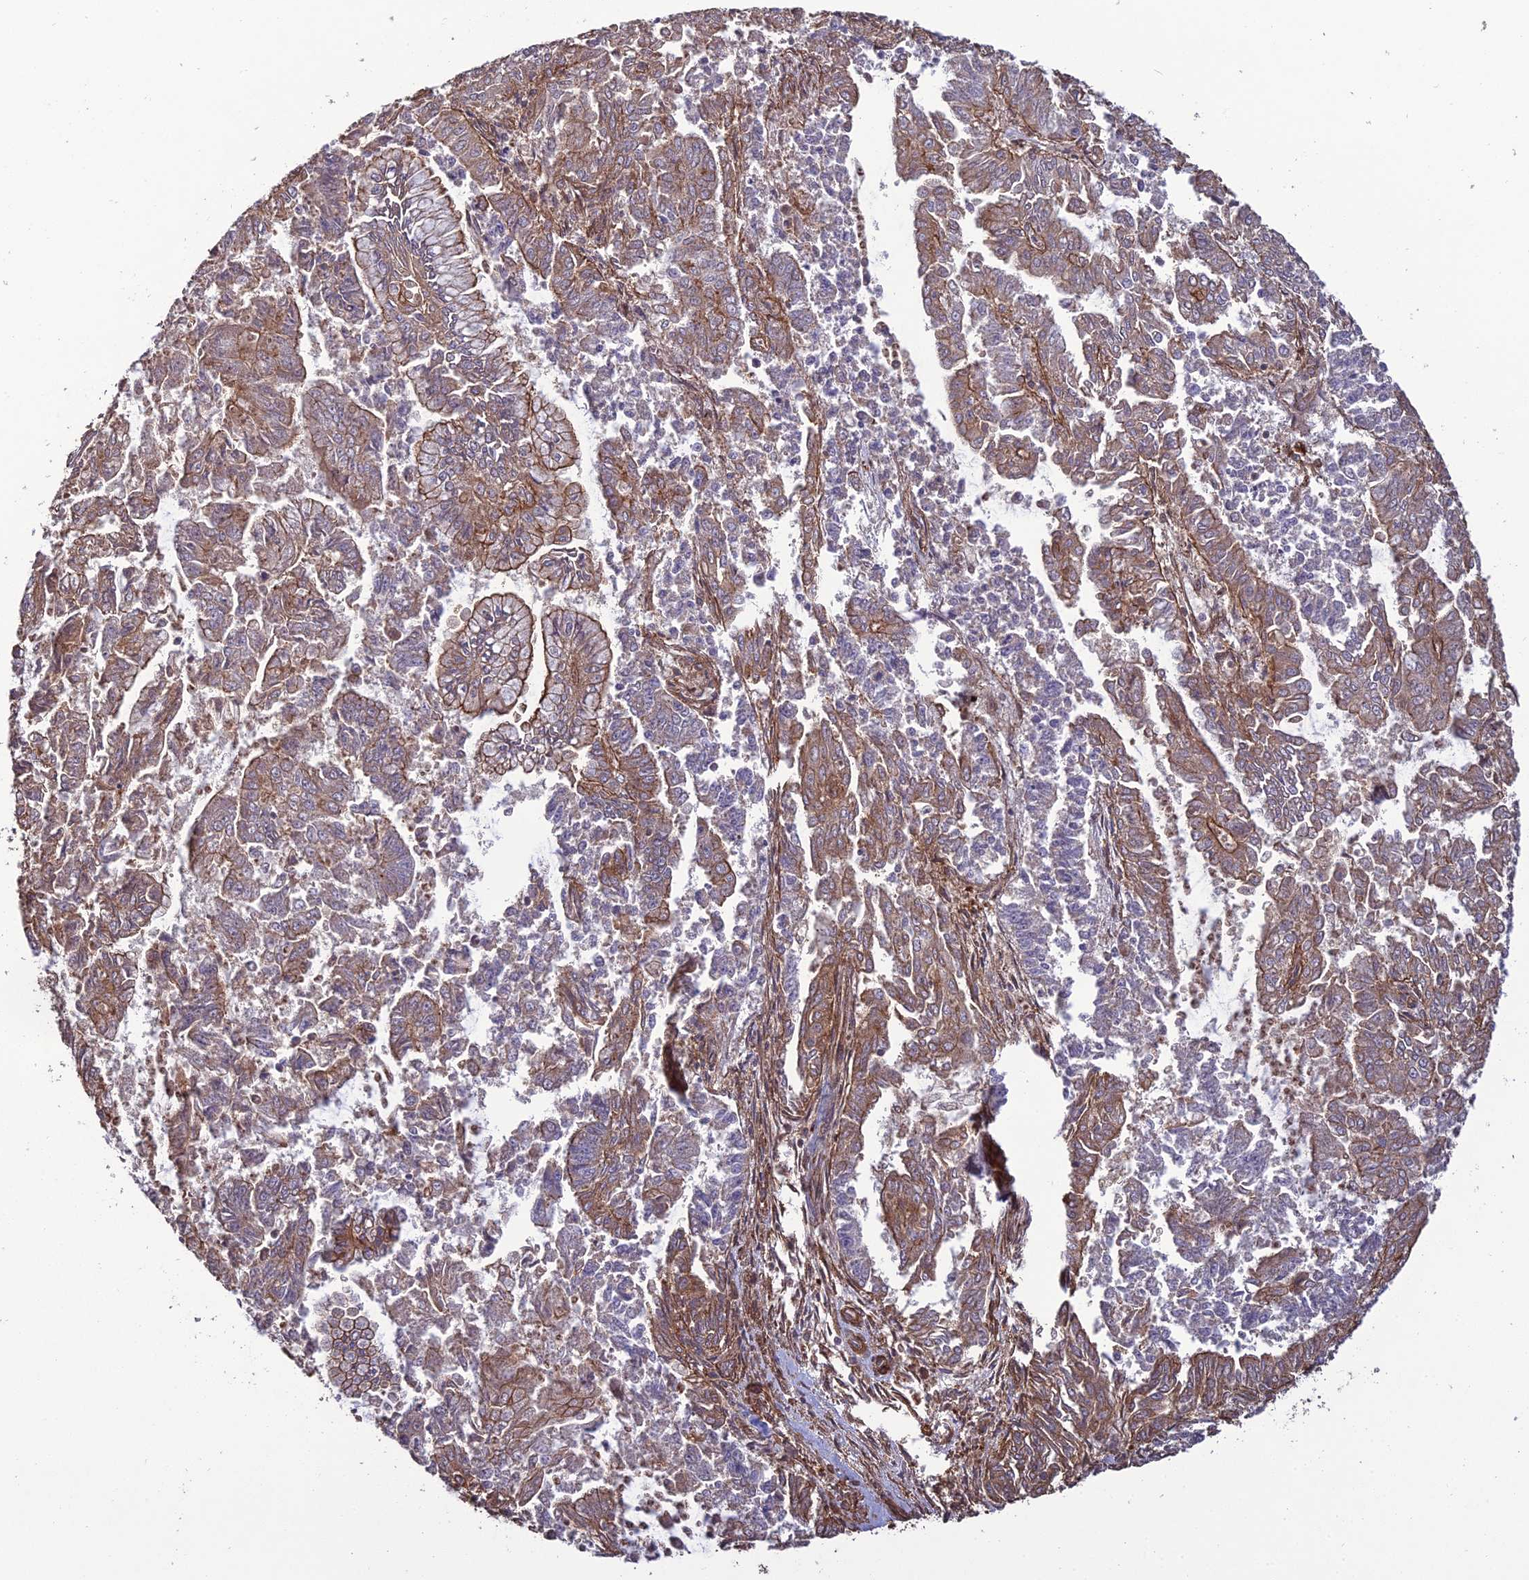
{"staining": {"intensity": "moderate", "quantity": "25%-75%", "location": "cytoplasmic/membranous"}, "tissue": "endometrial cancer", "cell_type": "Tumor cells", "image_type": "cancer", "snomed": [{"axis": "morphology", "description": "Adenocarcinoma, NOS"}, {"axis": "topography", "description": "Endometrium"}], "caption": "Immunohistochemical staining of human adenocarcinoma (endometrial) demonstrates medium levels of moderate cytoplasmic/membranous positivity in about 25%-75% of tumor cells.", "gene": "ATP6V0A2", "patient": {"sex": "female", "age": 73}}